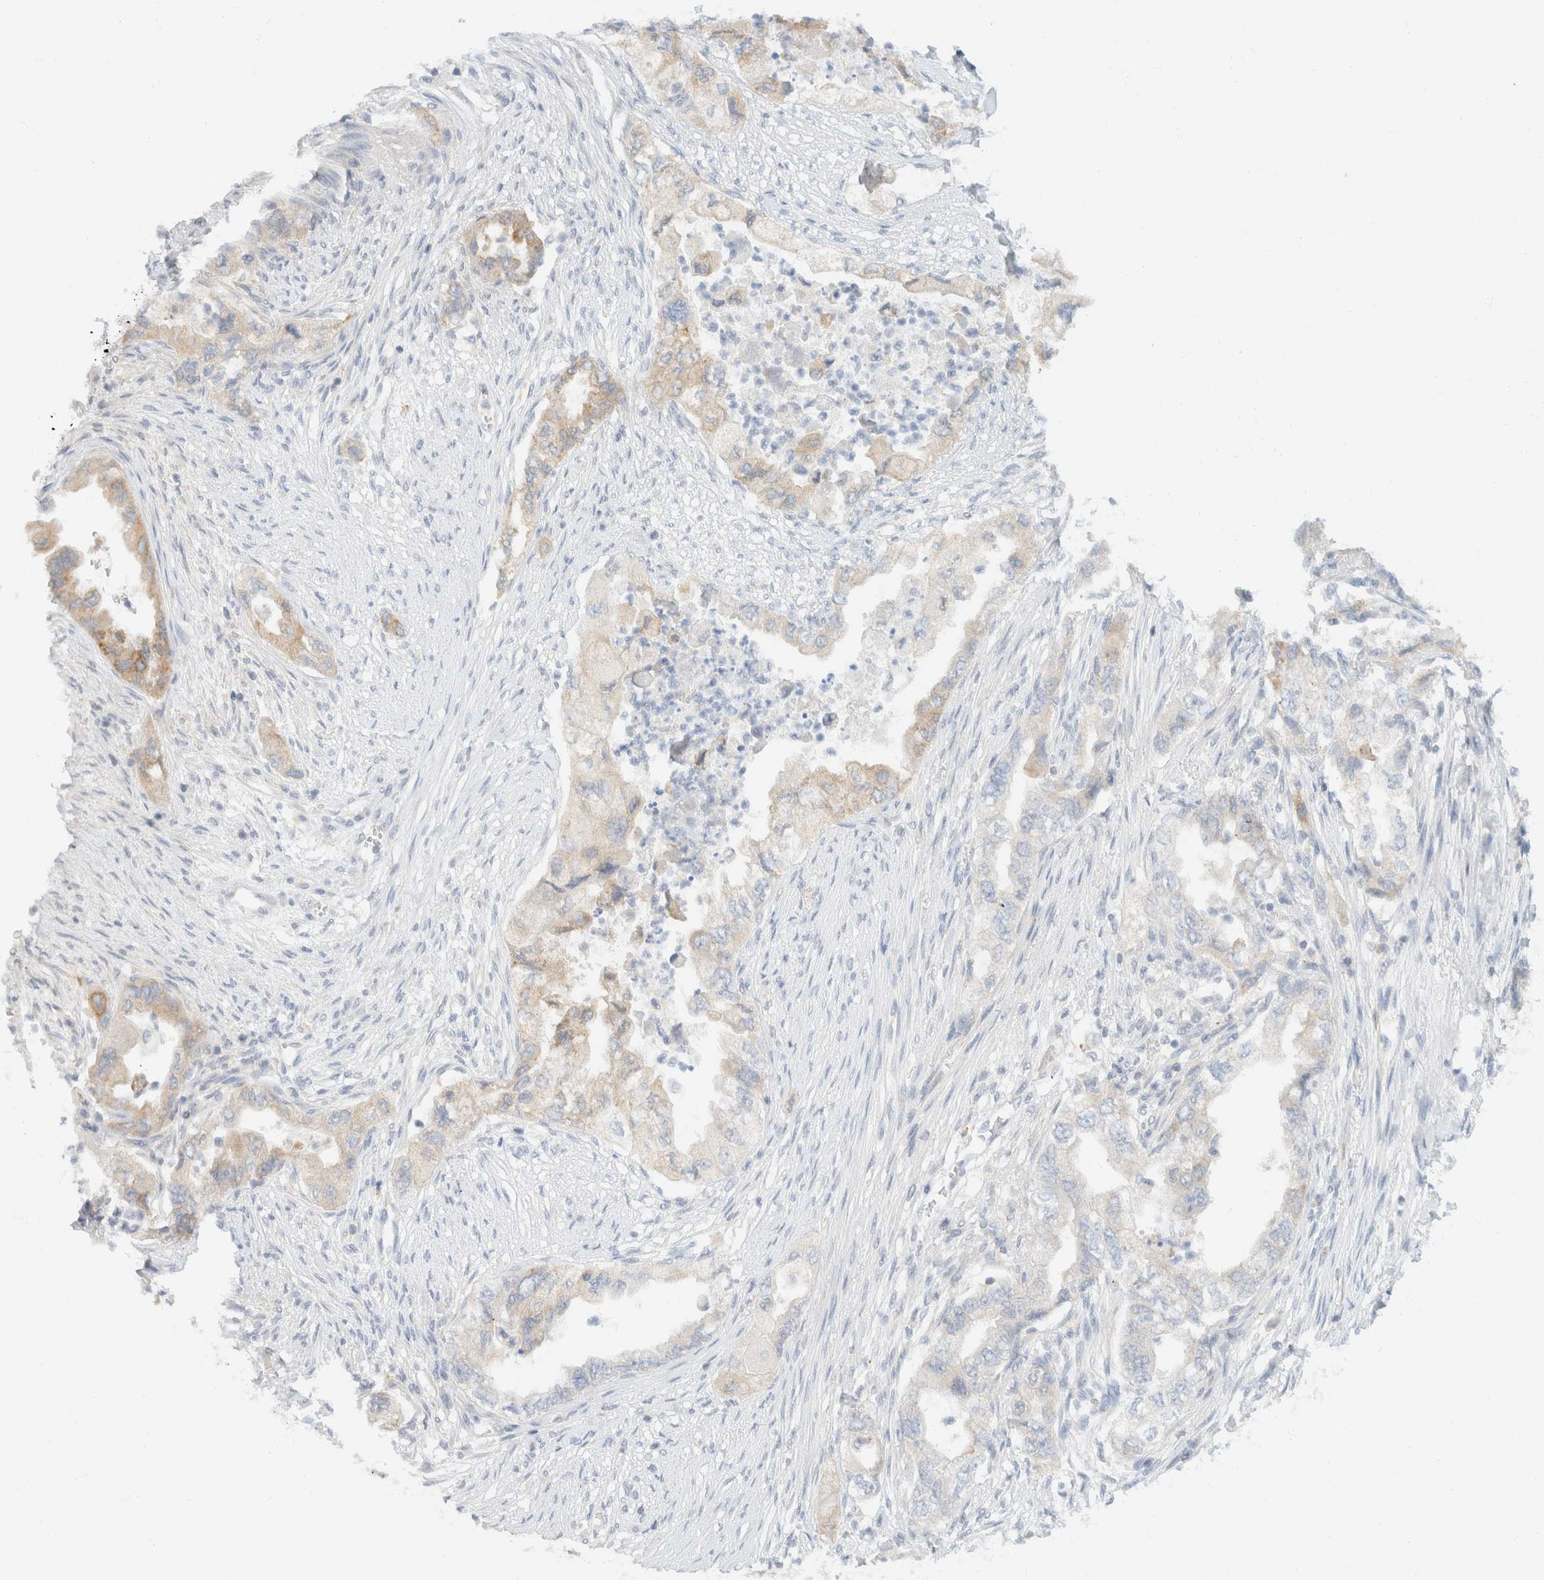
{"staining": {"intensity": "weak", "quantity": "<25%", "location": "cytoplasmic/membranous"}, "tissue": "pancreatic cancer", "cell_type": "Tumor cells", "image_type": "cancer", "snomed": [{"axis": "morphology", "description": "Adenocarcinoma, NOS"}, {"axis": "topography", "description": "Pancreas"}], "caption": "Human adenocarcinoma (pancreatic) stained for a protein using IHC shows no expression in tumor cells.", "gene": "SH3GLB2", "patient": {"sex": "female", "age": 73}}